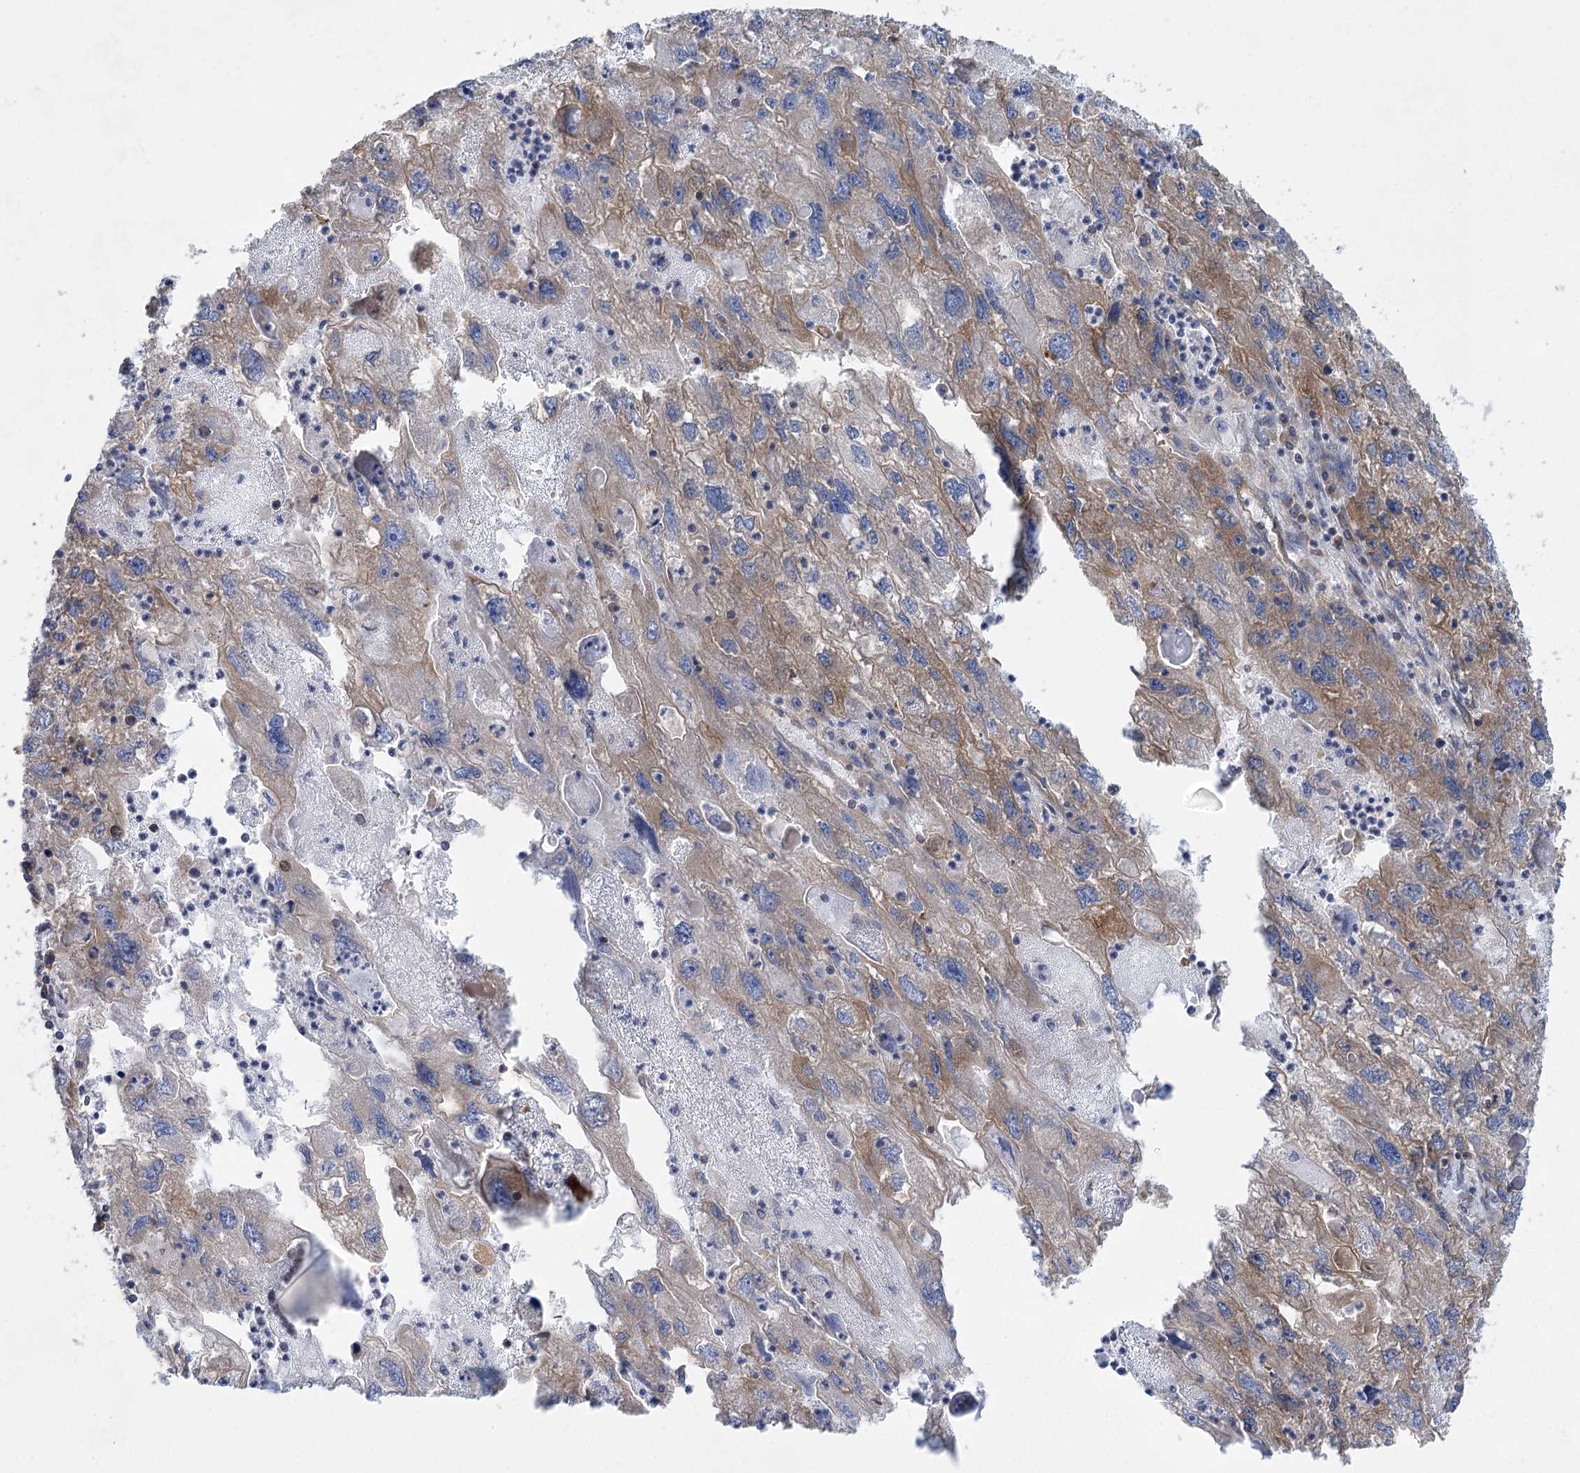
{"staining": {"intensity": "moderate", "quantity": "25%-75%", "location": "cytoplasmic/membranous"}, "tissue": "endometrial cancer", "cell_type": "Tumor cells", "image_type": "cancer", "snomed": [{"axis": "morphology", "description": "Adenocarcinoma, NOS"}, {"axis": "topography", "description": "Endometrium"}], "caption": "An image showing moderate cytoplasmic/membranous expression in approximately 25%-75% of tumor cells in adenocarcinoma (endometrial), as visualized by brown immunohistochemical staining.", "gene": "EIF3A", "patient": {"sex": "female", "age": 49}}